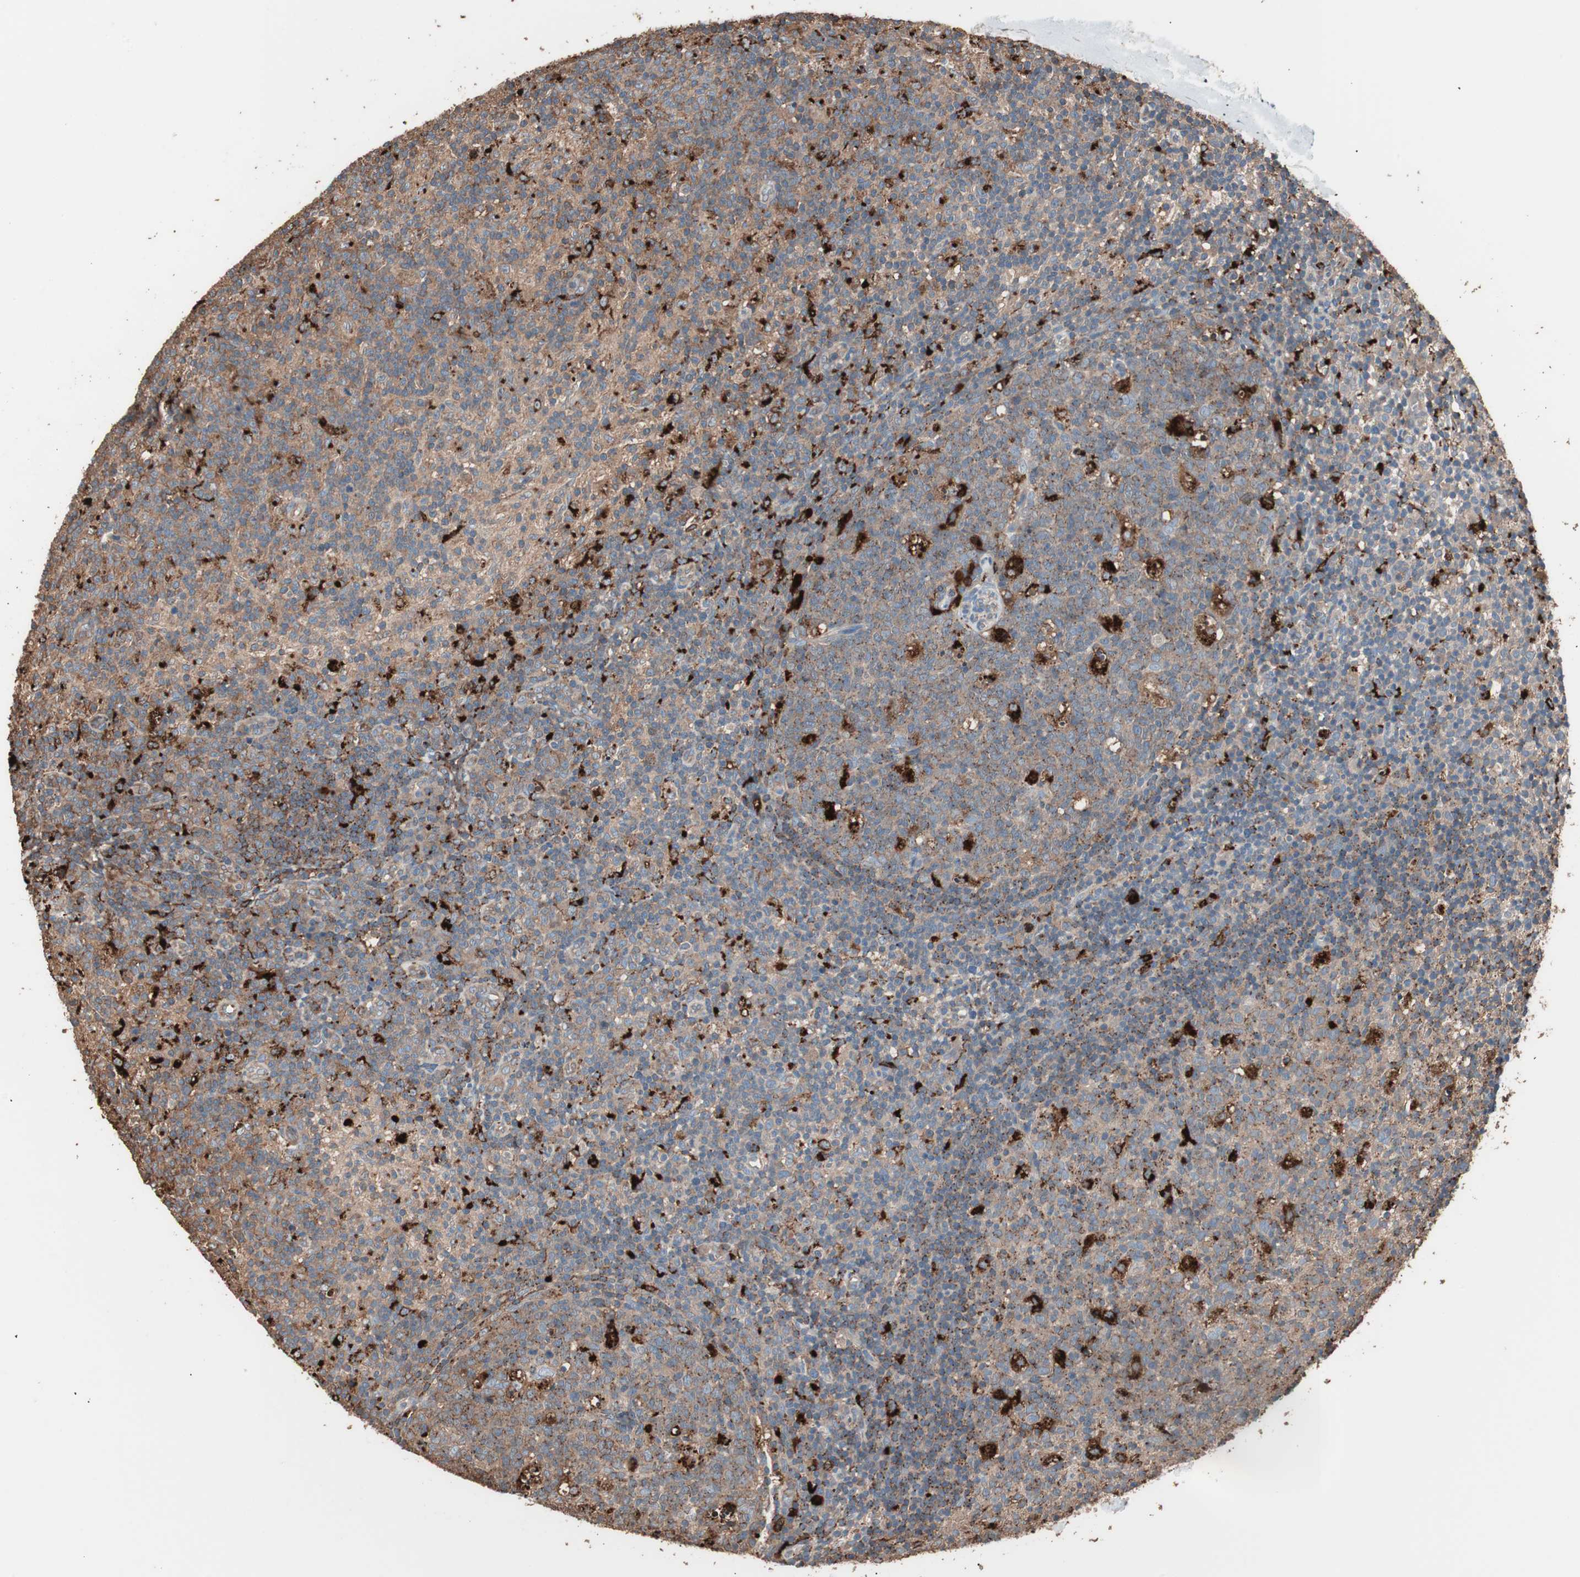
{"staining": {"intensity": "moderate", "quantity": ">75%", "location": "cytoplasmic/membranous"}, "tissue": "lymph node", "cell_type": "Germinal center cells", "image_type": "normal", "snomed": [{"axis": "morphology", "description": "Normal tissue, NOS"}, {"axis": "morphology", "description": "Inflammation, NOS"}, {"axis": "topography", "description": "Lymph node"}], "caption": "Immunohistochemical staining of benign lymph node shows >75% levels of moderate cytoplasmic/membranous protein expression in approximately >75% of germinal center cells.", "gene": "CCT3", "patient": {"sex": "male", "age": 55}}